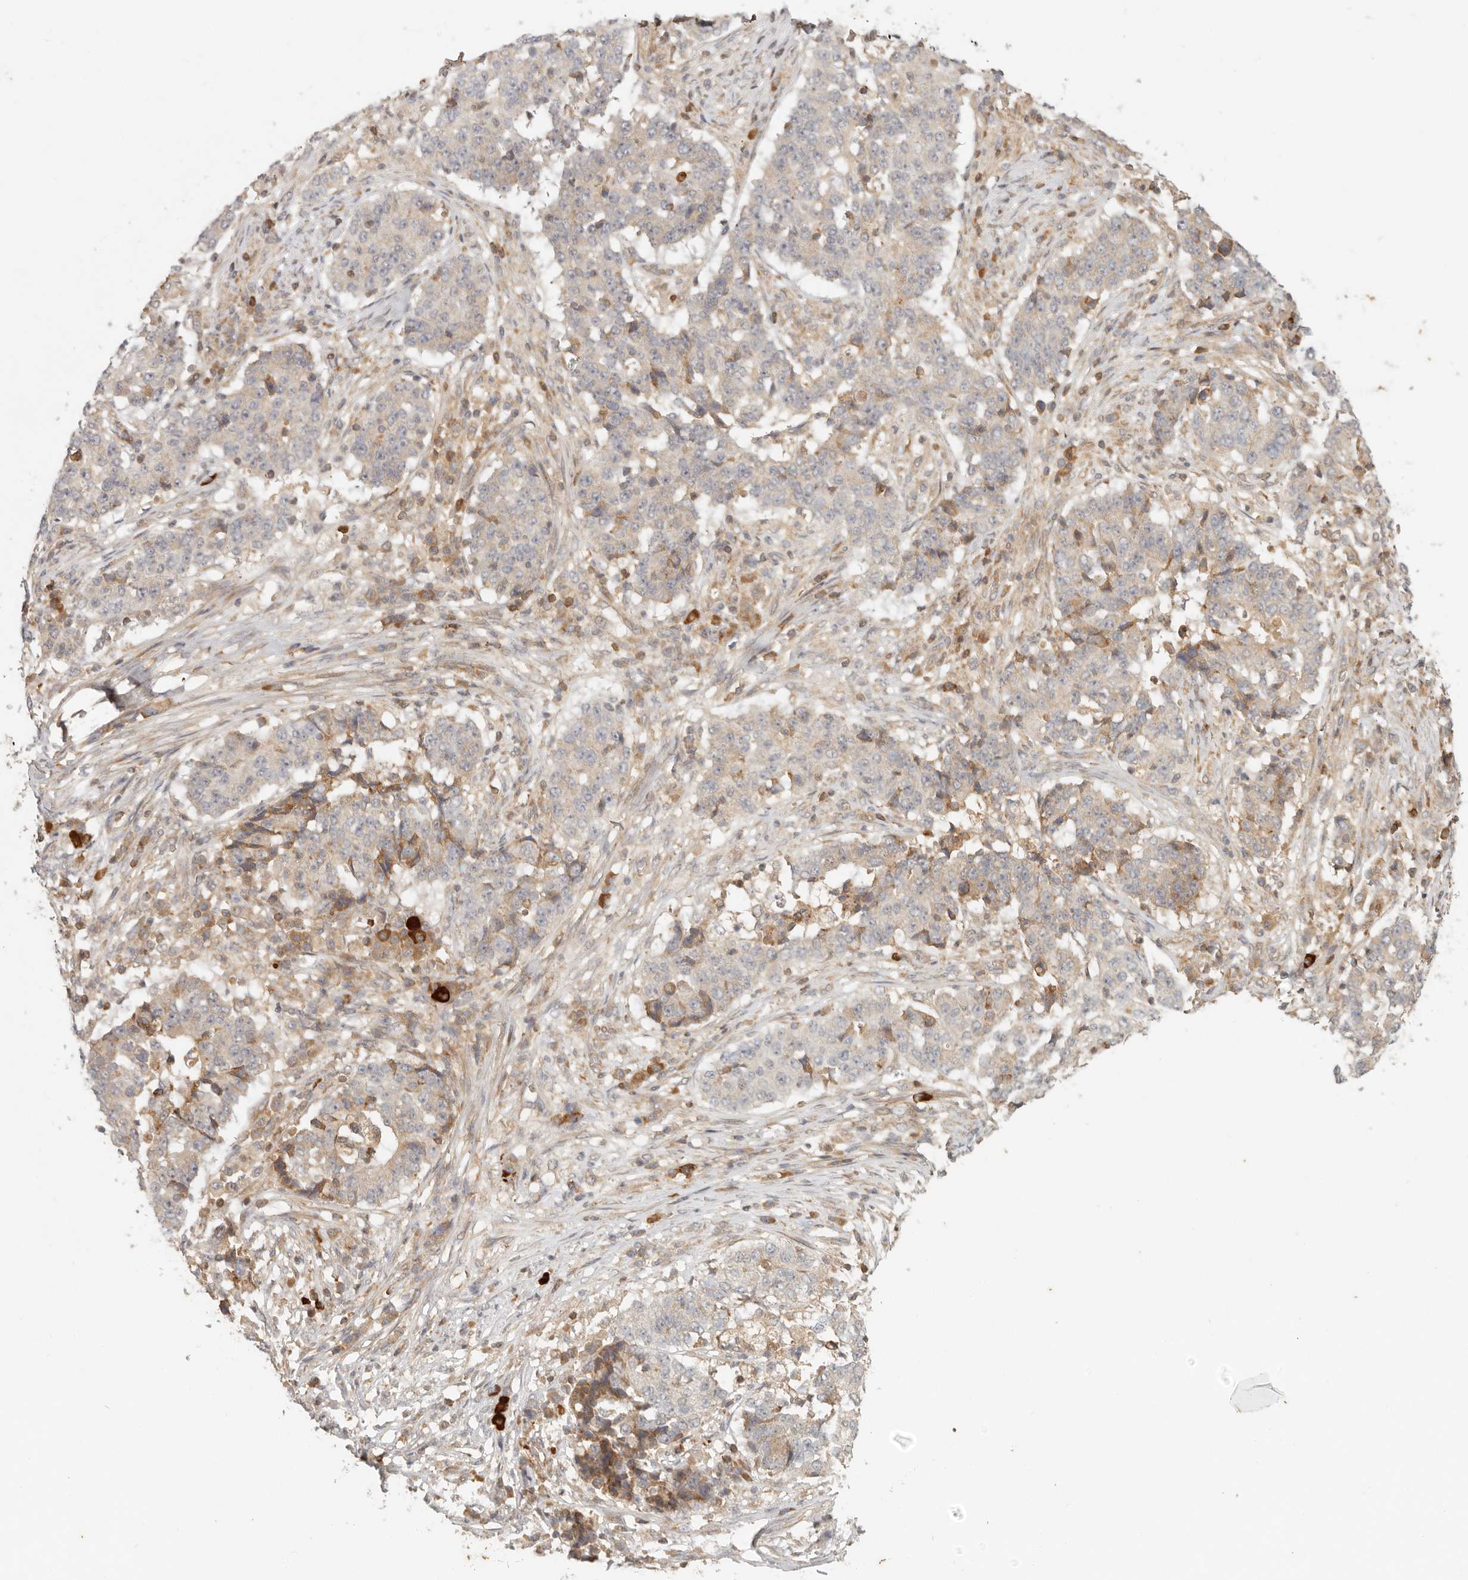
{"staining": {"intensity": "weak", "quantity": "25%-75%", "location": "cytoplasmic/membranous"}, "tissue": "stomach cancer", "cell_type": "Tumor cells", "image_type": "cancer", "snomed": [{"axis": "morphology", "description": "Adenocarcinoma, NOS"}, {"axis": "topography", "description": "Stomach"}], "caption": "Tumor cells demonstrate low levels of weak cytoplasmic/membranous staining in about 25%-75% of cells in stomach cancer.", "gene": "AHDC1", "patient": {"sex": "male", "age": 59}}